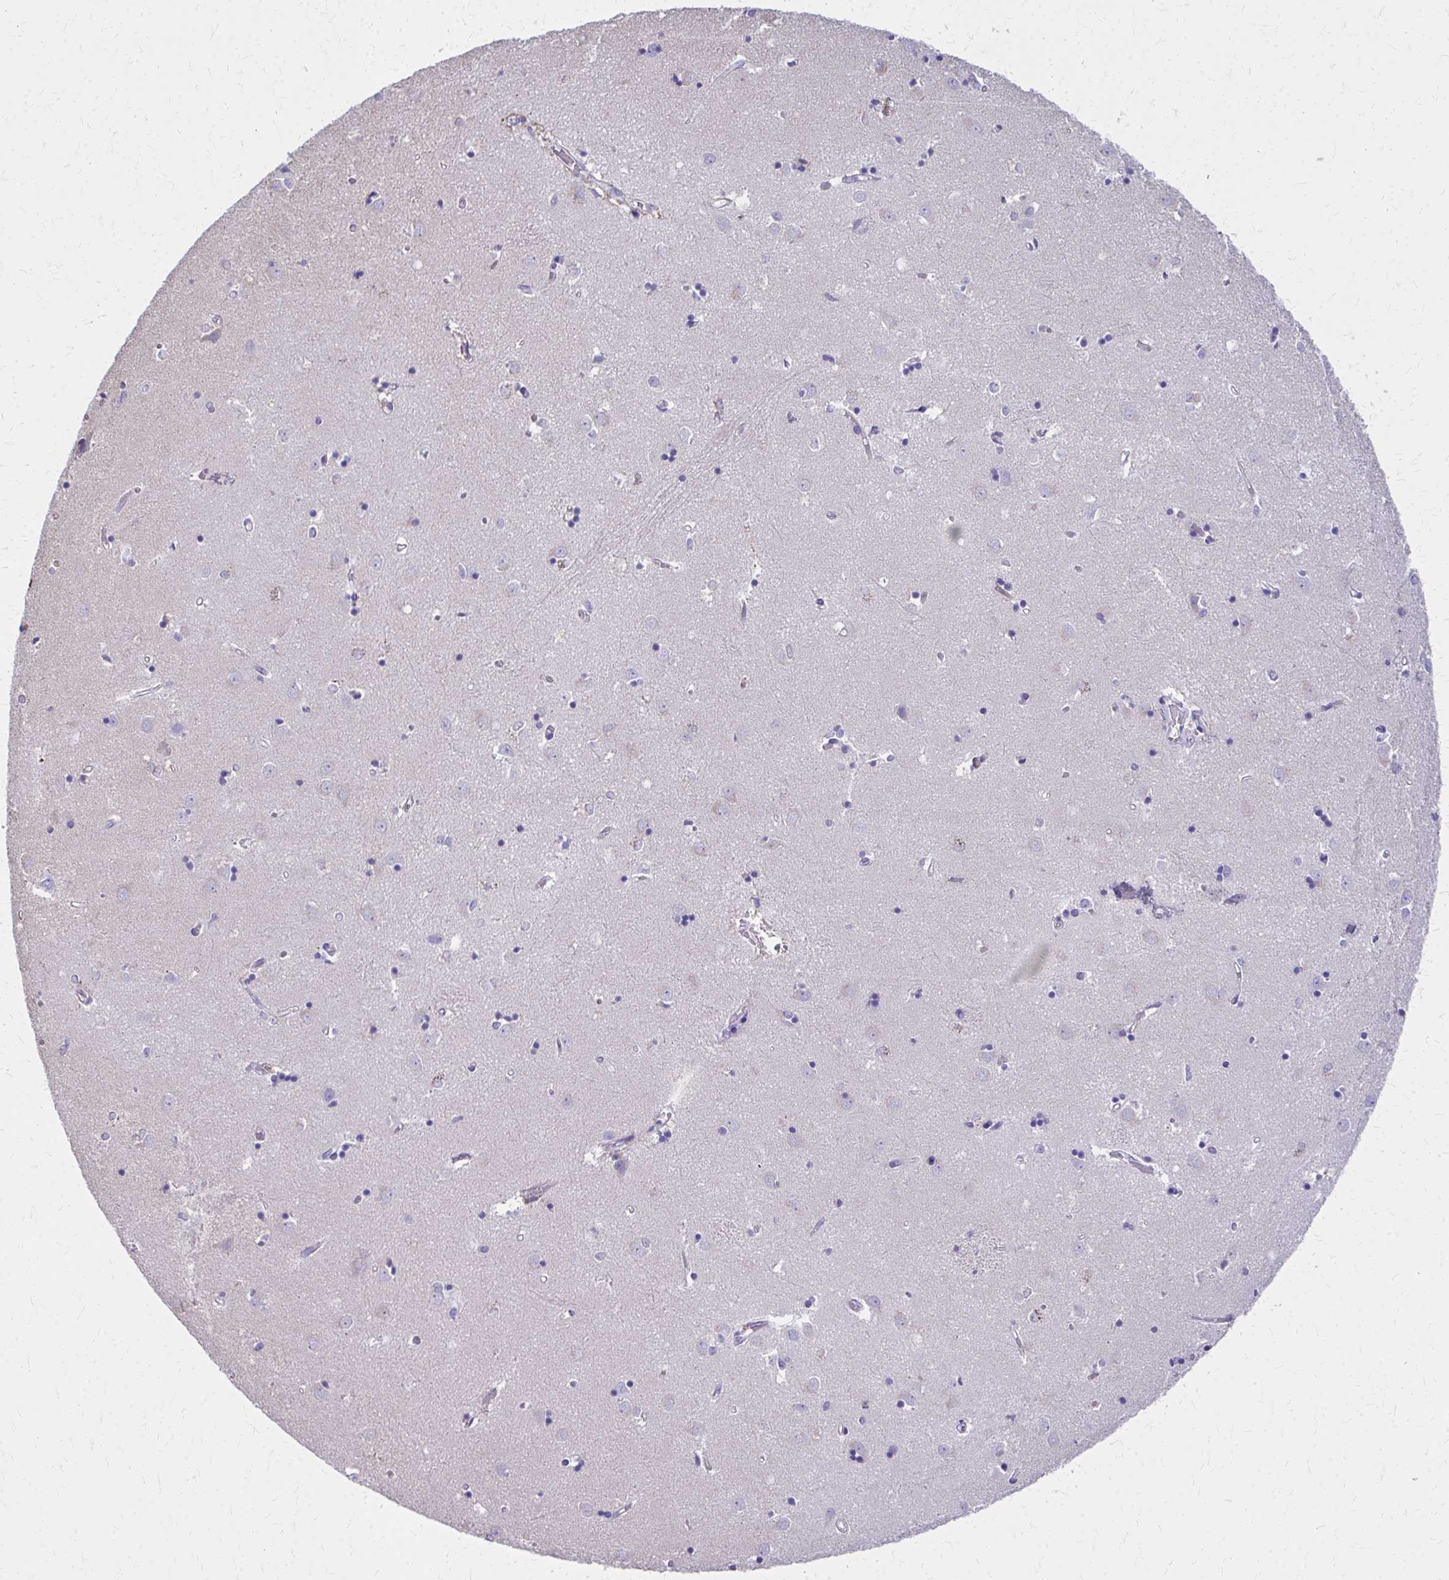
{"staining": {"intensity": "negative", "quantity": "none", "location": "none"}, "tissue": "caudate", "cell_type": "Glial cells", "image_type": "normal", "snomed": [{"axis": "morphology", "description": "Normal tissue, NOS"}, {"axis": "topography", "description": "Lateral ventricle wall"}], "caption": "Micrograph shows no significant protein positivity in glial cells of normal caudate.", "gene": "TPSG1", "patient": {"sex": "male", "age": 54}}